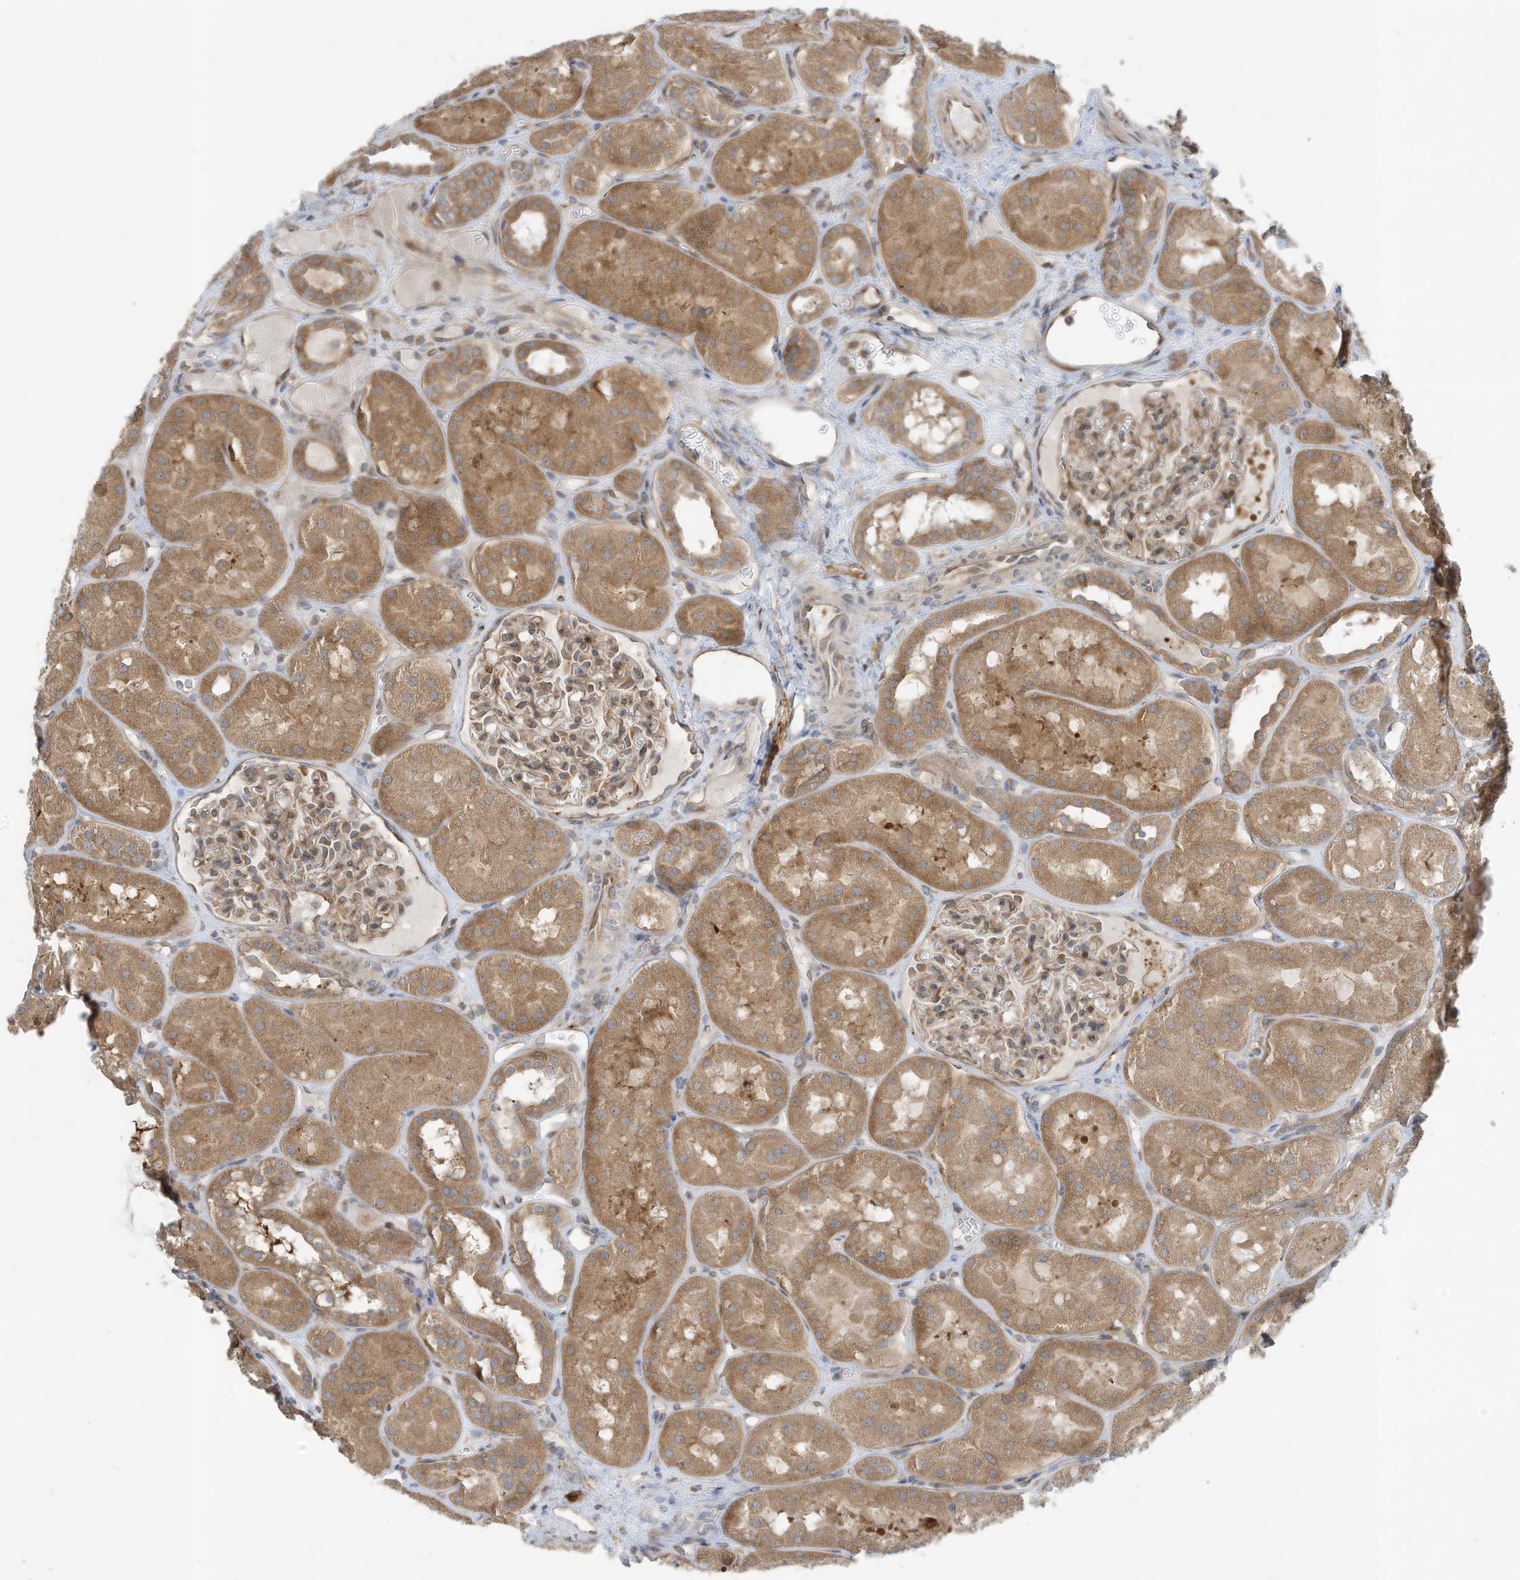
{"staining": {"intensity": "weak", "quantity": "25%-75%", "location": "cytoplasmic/membranous"}, "tissue": "kidney", "cell_type": "Cells in glomeruli", "image_type": "normal", "snomed": [{"axis": "morphology", "description": "Normal tissue, NOS"}, {"axis": "topography", "description": "Kidney"}], "caption": "DAB (3,3'-diaminobenzidine) immunohistochemical staining of benign kidney demonstrates weak cytoplasmic/membranous protein staining in about 25%-75% of cells in glomeruli. Nuclei are stained in blue.", "gene": "USE1", "patient": {"sex": "male", "age": 16}}